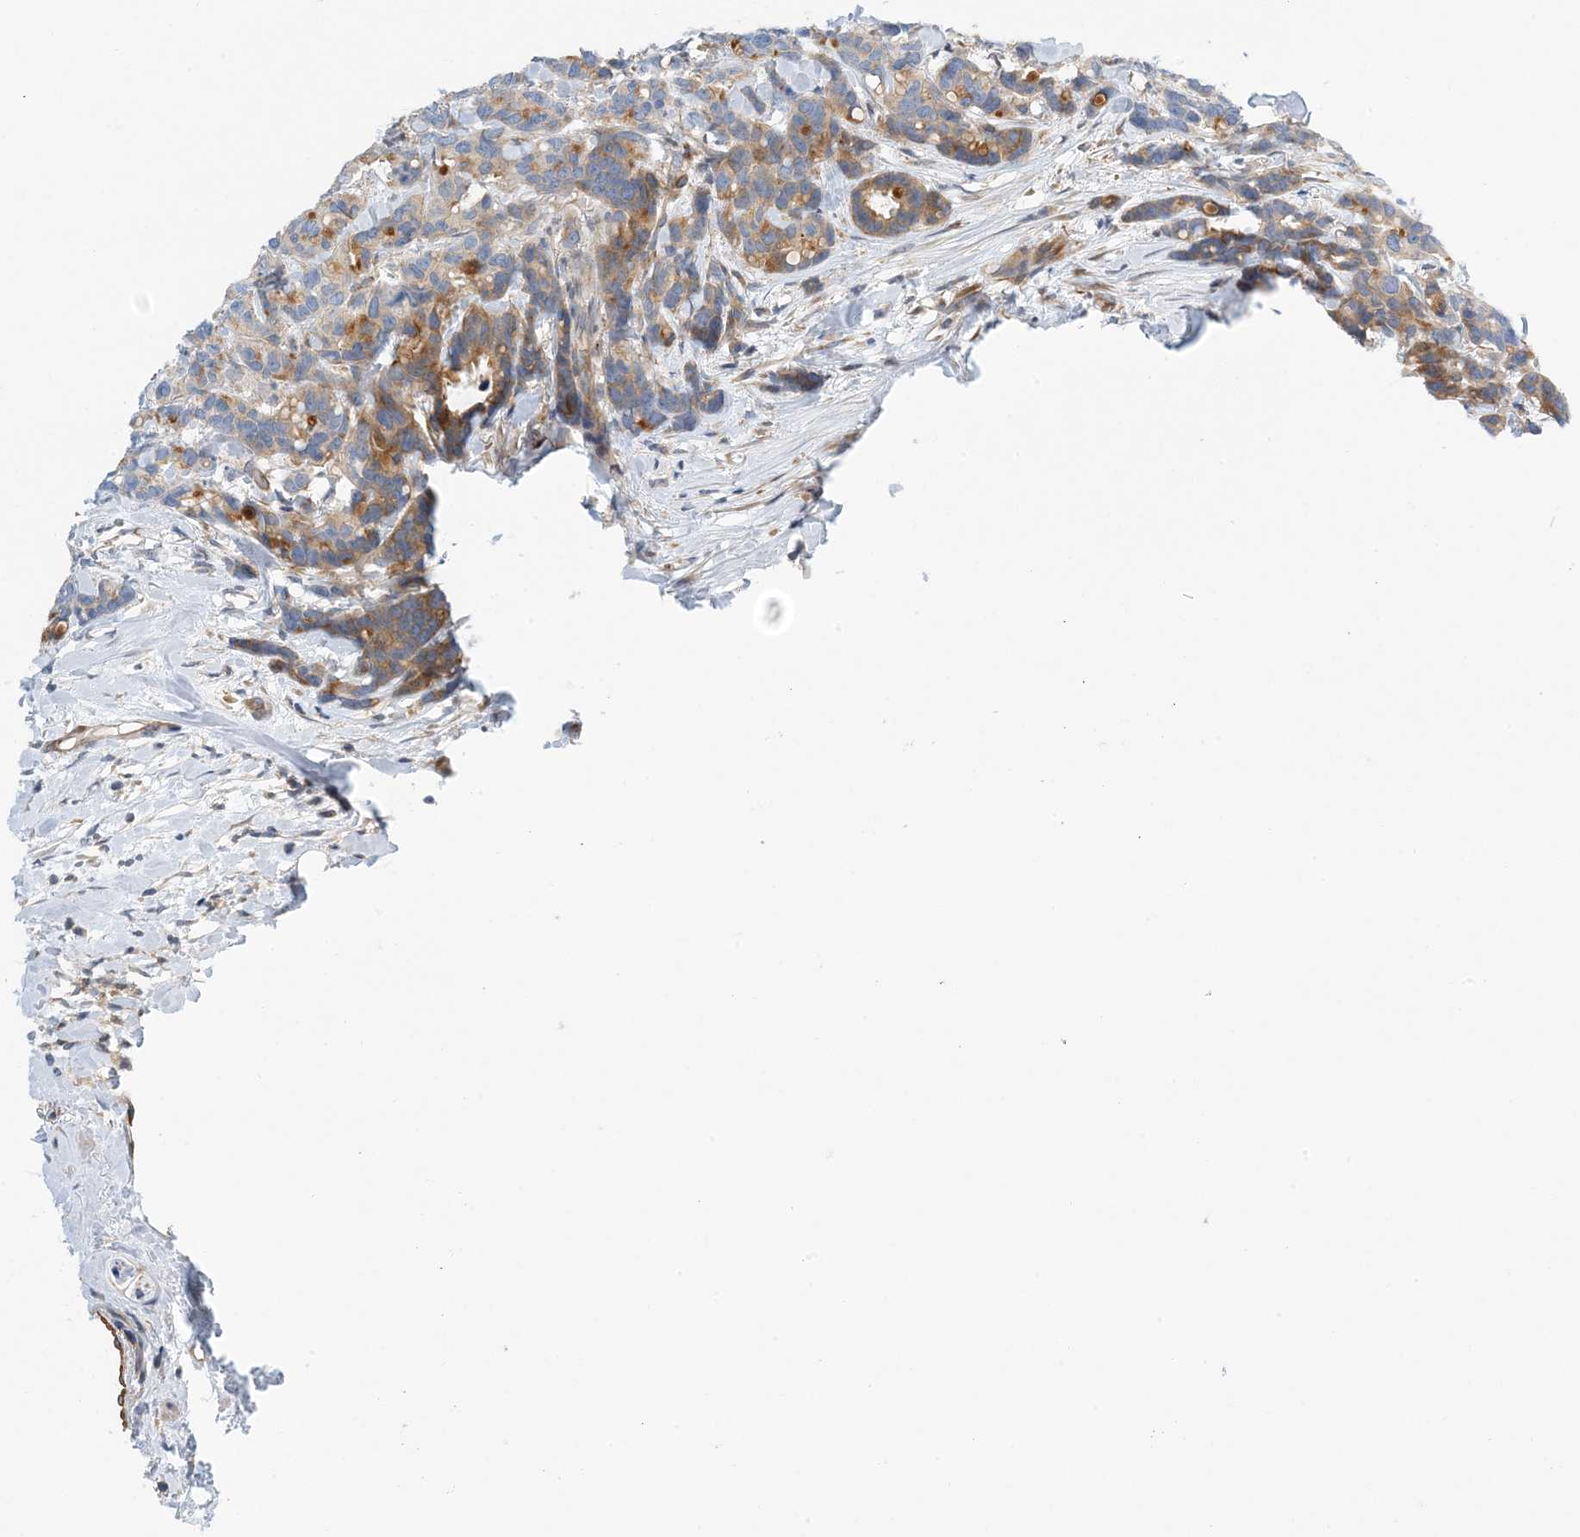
{"staining": {"intensity": "moderate", "quantity": "25%-75%", "location": "cytoplasmic/membranous"}, "tissue": "breast cancer", "cell_type": "Tumor cells", "image_type": "cancer", "snomed": [{"axis": "morphology", "description": "Duct carcinoma"}, {"axis": "topography", "description": "Breast"}], "caption": "DAB immunohistochemical staining of breast invasive ductal carcinoma demonstrates moderate cytoplasmic/membranous protein positivity in approximately 25%-75% of tumor cells.", "gene": "PCDHA2", "patient": {"sex": "female", "age": 87}}